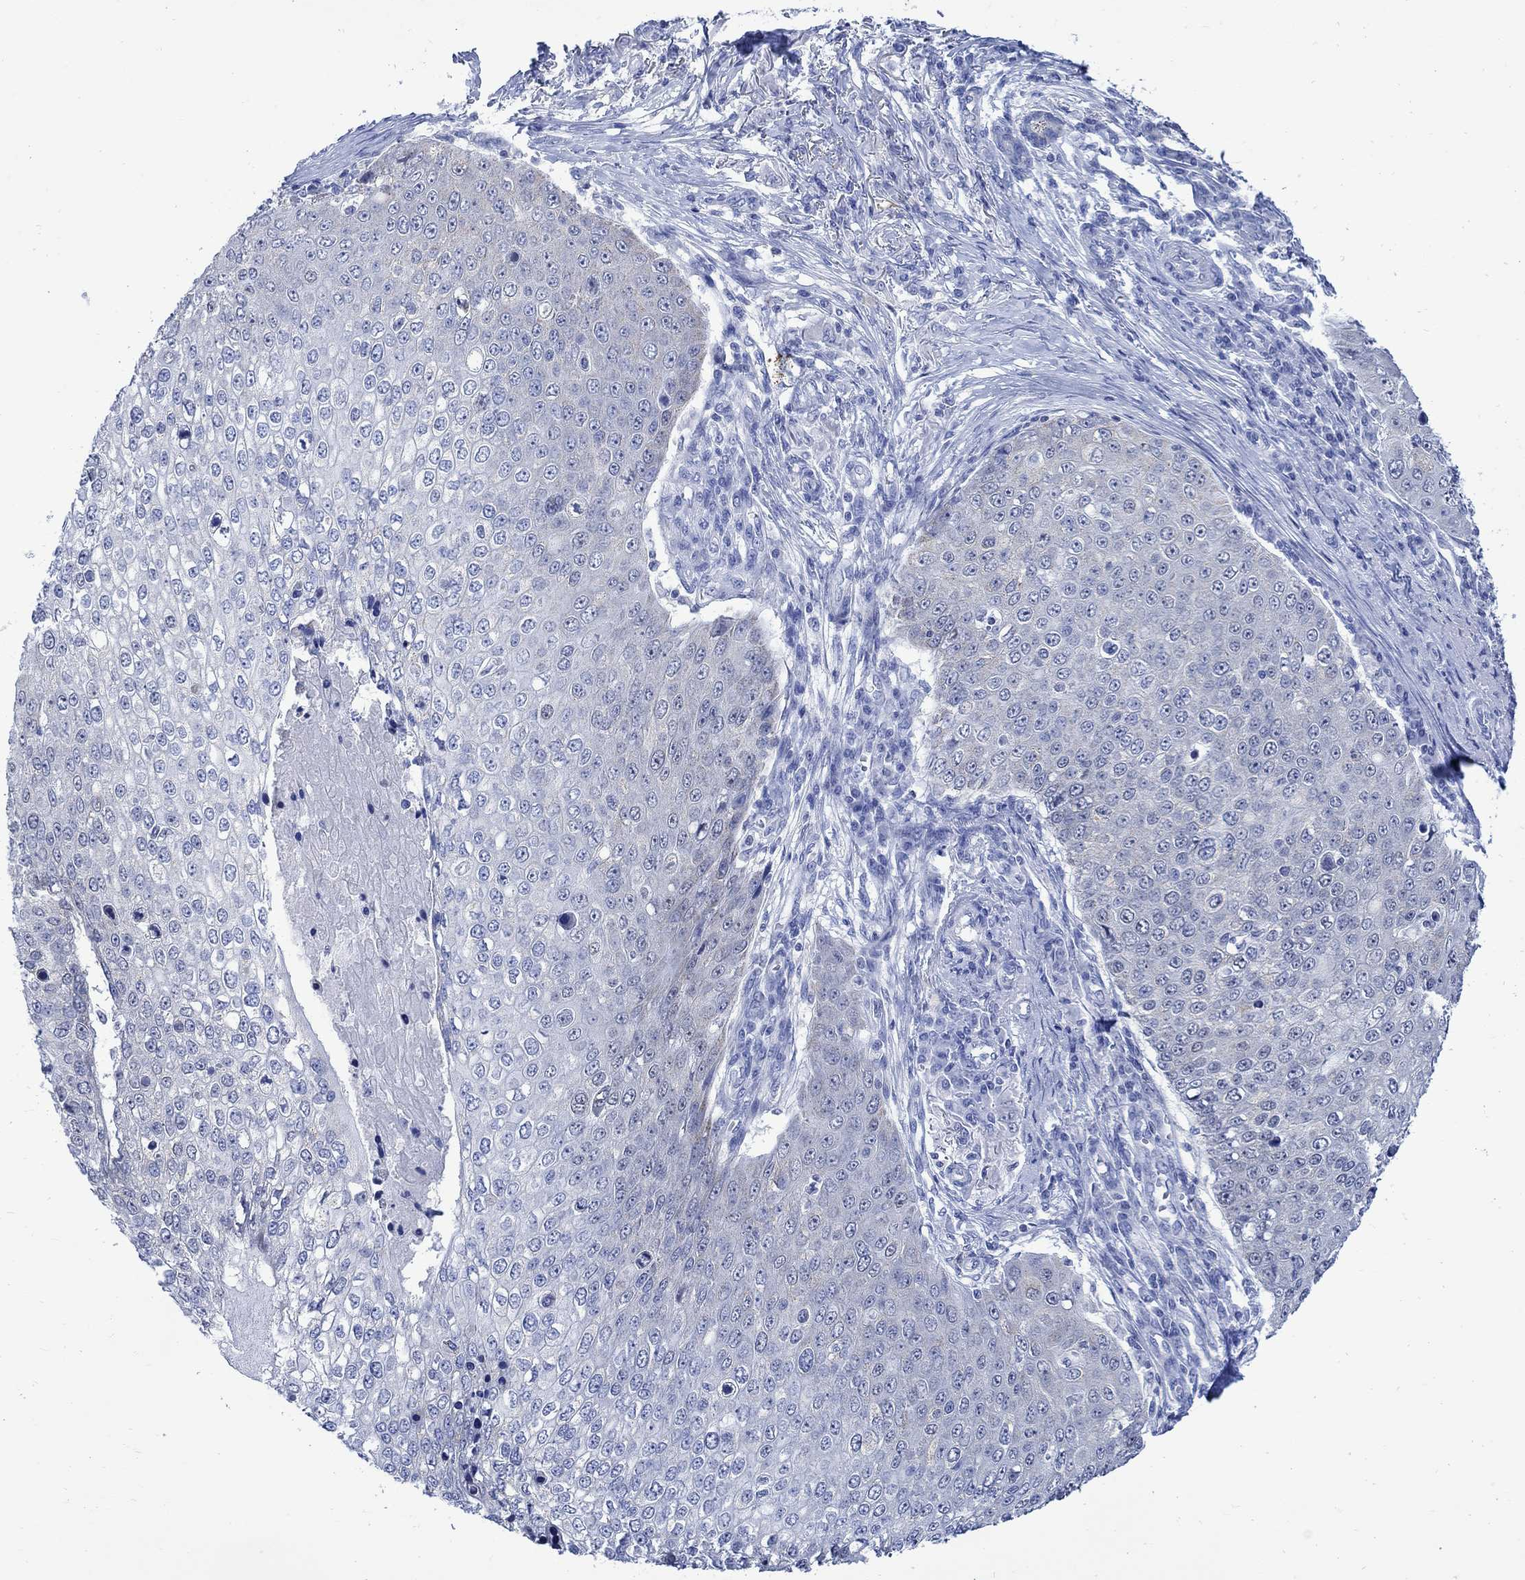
{"staining": {"intensity": "negative", "quantity": "none", "location": "none"}, "tissue": "skin cancer", "cell_type": "Tumor cells", "image_type": "cancer", "snomed": [{"axis": "morphology", "description": "Squamous cell carcinoma, NOS"}, {"axis": "topography", "description": "Skin"}], "caption": "Immunohistochemical staining of human skin cancer (squamous cell carcinoma) shows no significant staining in tumor cells.", "gene": "CPLX2", "patient": {"sex": "male", "age": 71}}